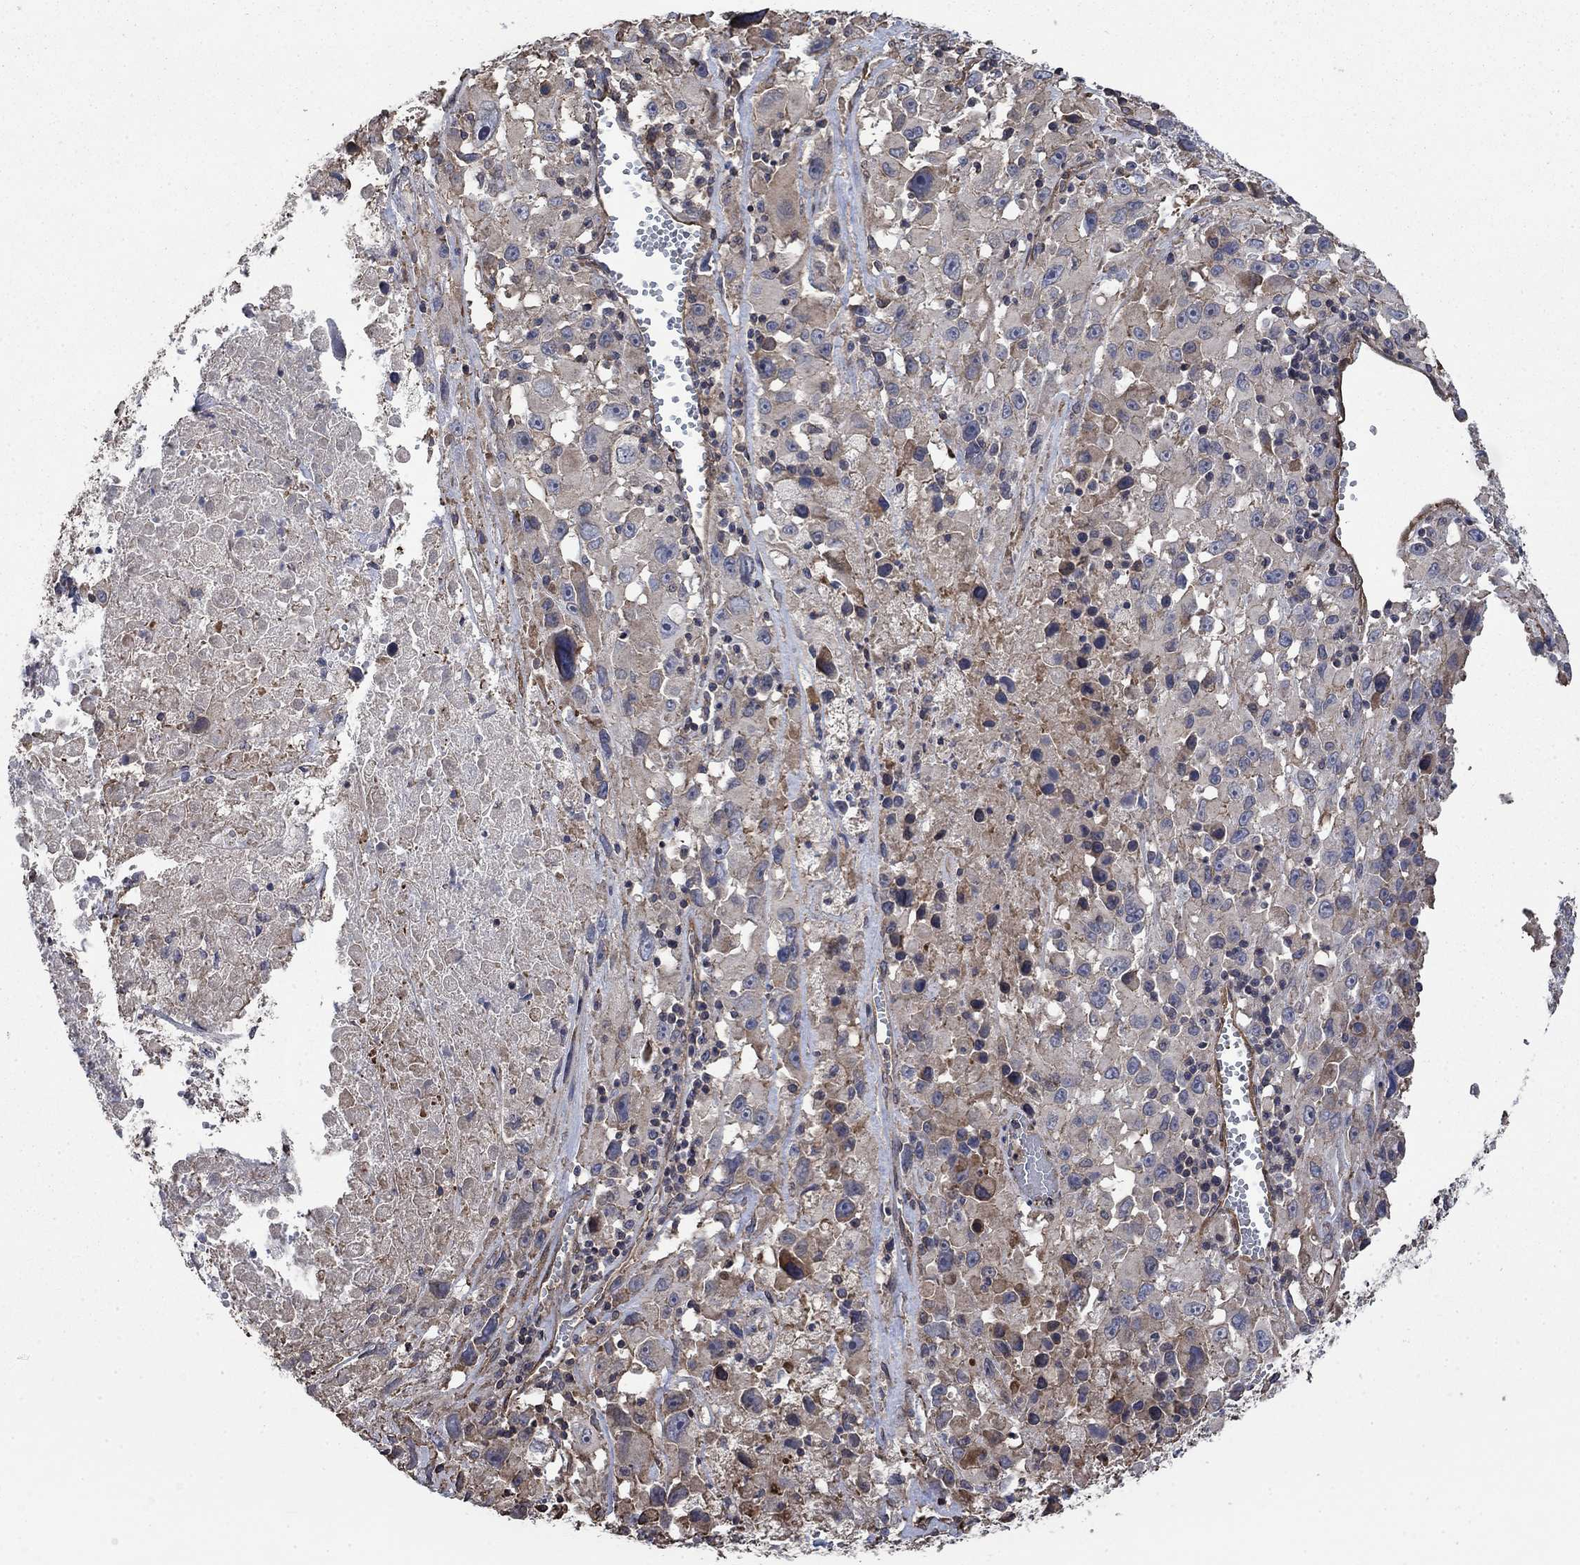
{"staining": {"intensity": "moderate", "quantity": "<25%", "location": "cytoplasmic/membranous"}, "tissue": "melanoma", "cell_type": "Tumor cells", "image_type": "cancer", "snomed": [{"axis": "morphology", "description": "Malignant melanoma, Metastatic site"}, {"axis": "topography", "description": "Lymph node"}], "caption": "Moderate cytoplasmic/membranous positivity is present in about <25% of tumor cells in malignant melanoma (metastatic site).", "gene": "PDE3A", "patient": {"sex": "male", "age": 50}}